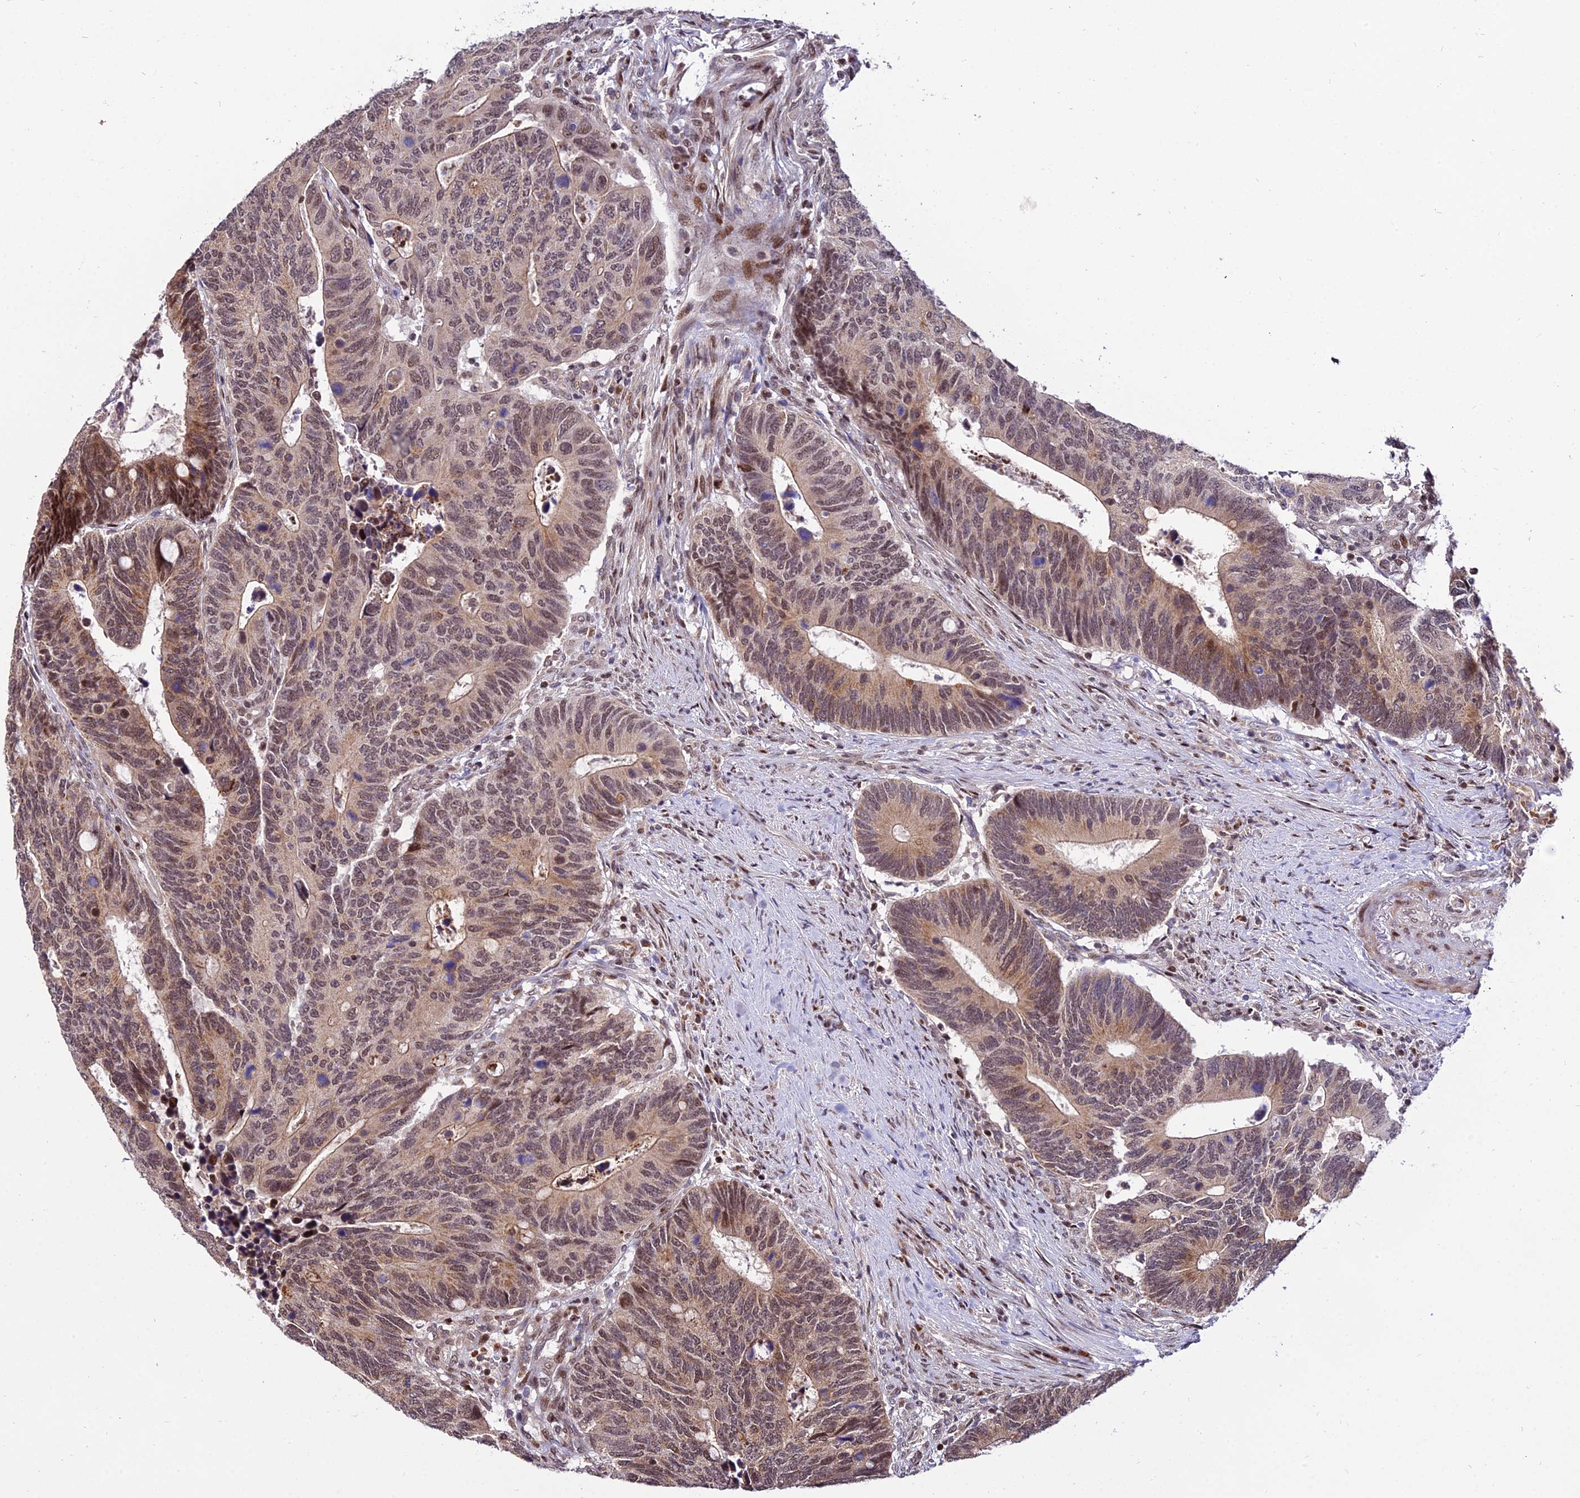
{"staining": {"intensity": "moderate", "quantity": ">75%", "location": "cytoplasmic/membranous,nuclear"}, "tissue": "colorectal cancer", "cell_type": "Tumor cells", "image_type": "cancer", "snomed": [{"axis": "morphology", "description": "Adenocarcinoma, NOS"}, {"axis": "topography", "description": "Colon"}], "caption": "Moderate cytoplasmic/membranous and nuclear expression is present in about >75% of tumor cells in adenocarcinoma (colorectal). The protein is stained brown, and the nuclei are stained in blue (DAB (3,3'-diaminobenzidine) IHC with brightfield microscopy, high magnification).", "gene": "CIB3", "patient": {"sex": "male", "age": 87}}